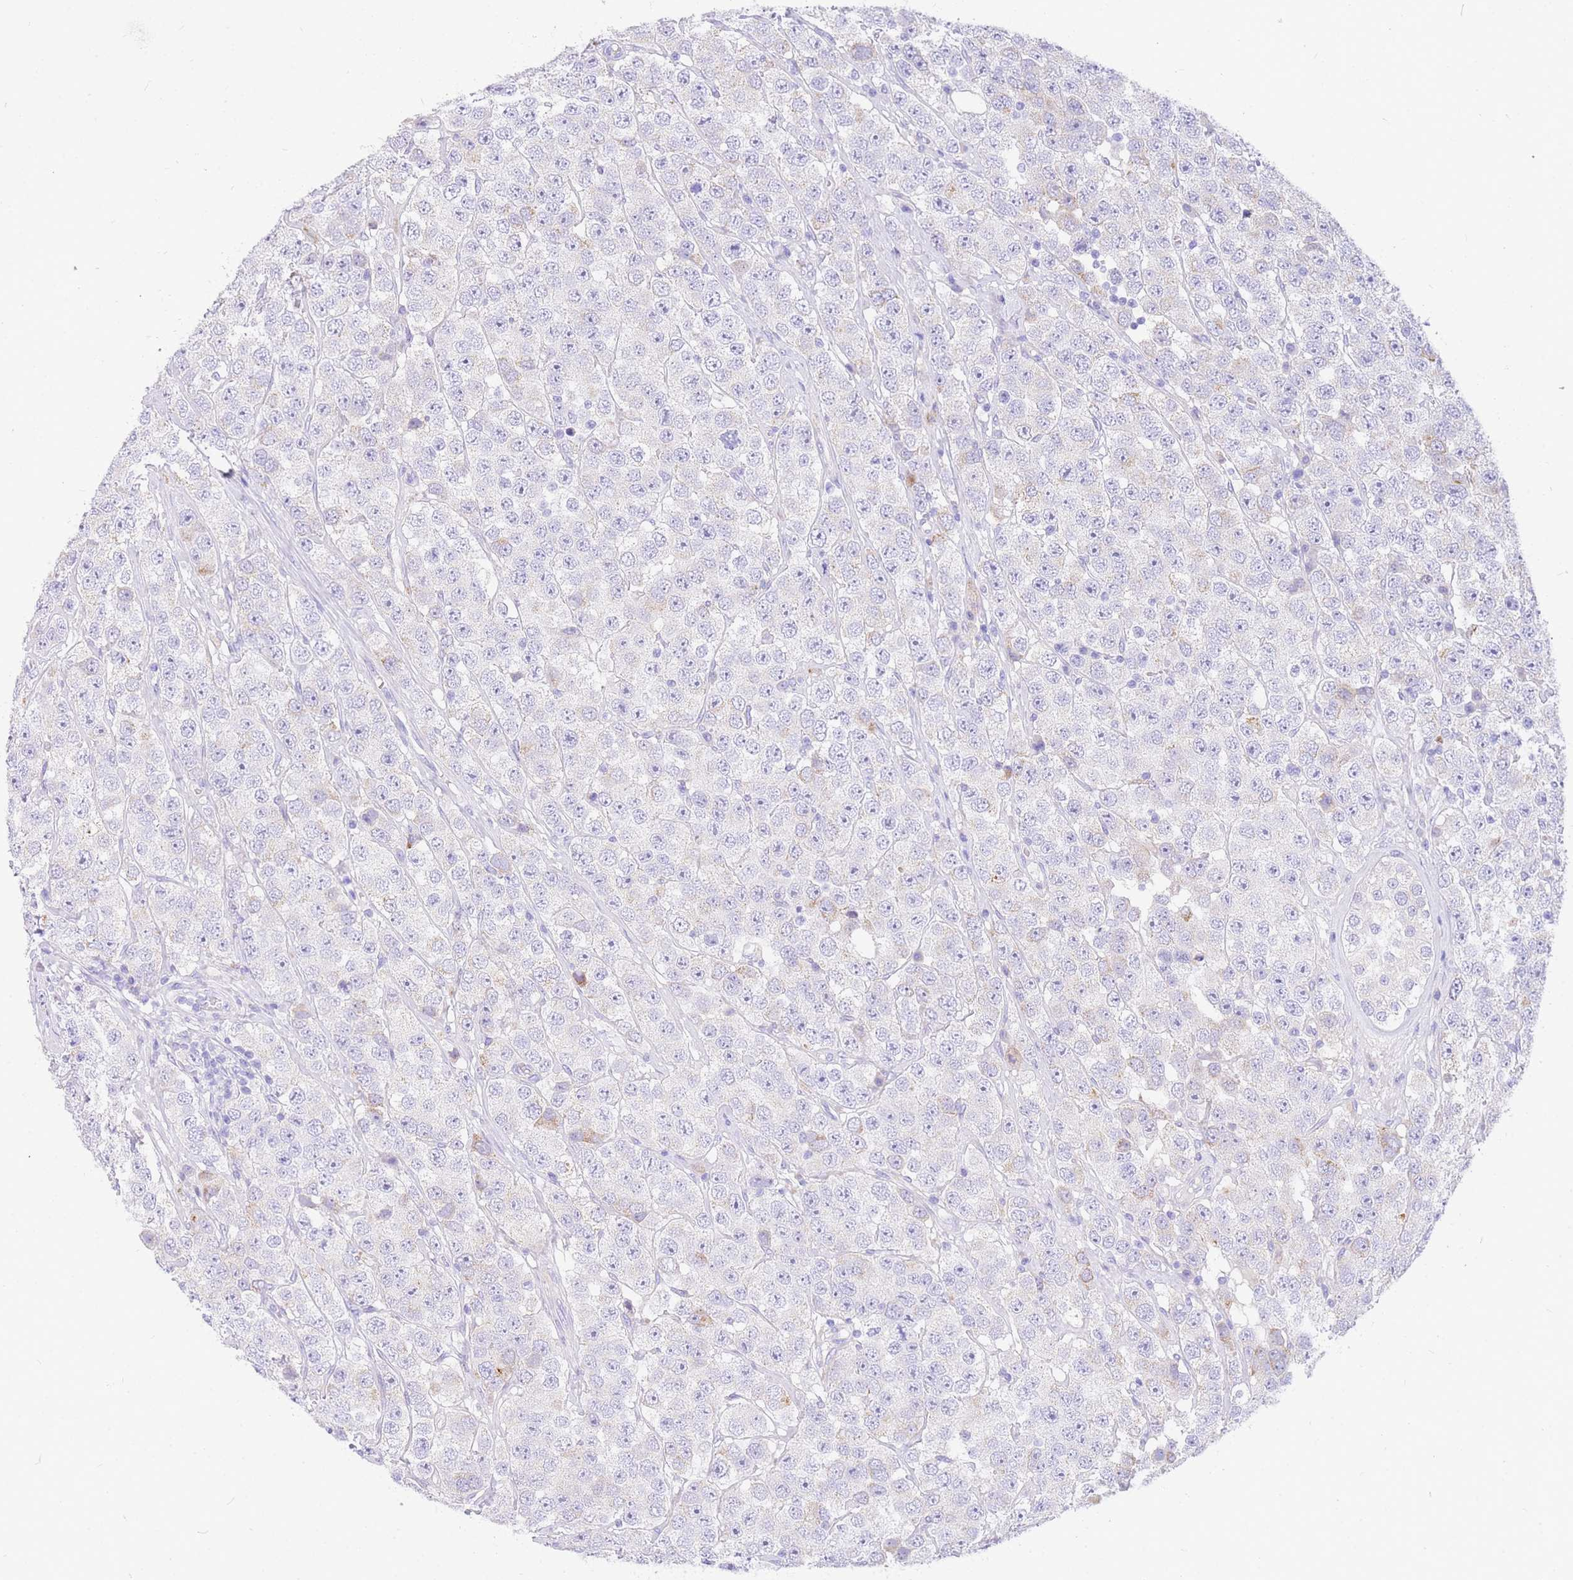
{"staining": {"intensity": "negative", "quantity": "none", "location": "none"}, "tissue": "testis cancer", "cell_type": "Tumor cells", "image_type": "cancer", "snomed": [{"axis": "morphology", "description": "Seminoma, NOS"}, {"axis": "topography", "description": "Testis"}], "caption": "High magnification brightfield microscopy of testis cancer stained with DAB (3,3'-diaminobenzidine) (brown) and counterstained with hematoxylin (blue): tumor cells show no significant expression. (DAB immunohistochemistry (IHC) visualized using brightfield microscopy, high magnification).", "gene": "UPK1A", "patient": {"sex": "male", "age": 28}}